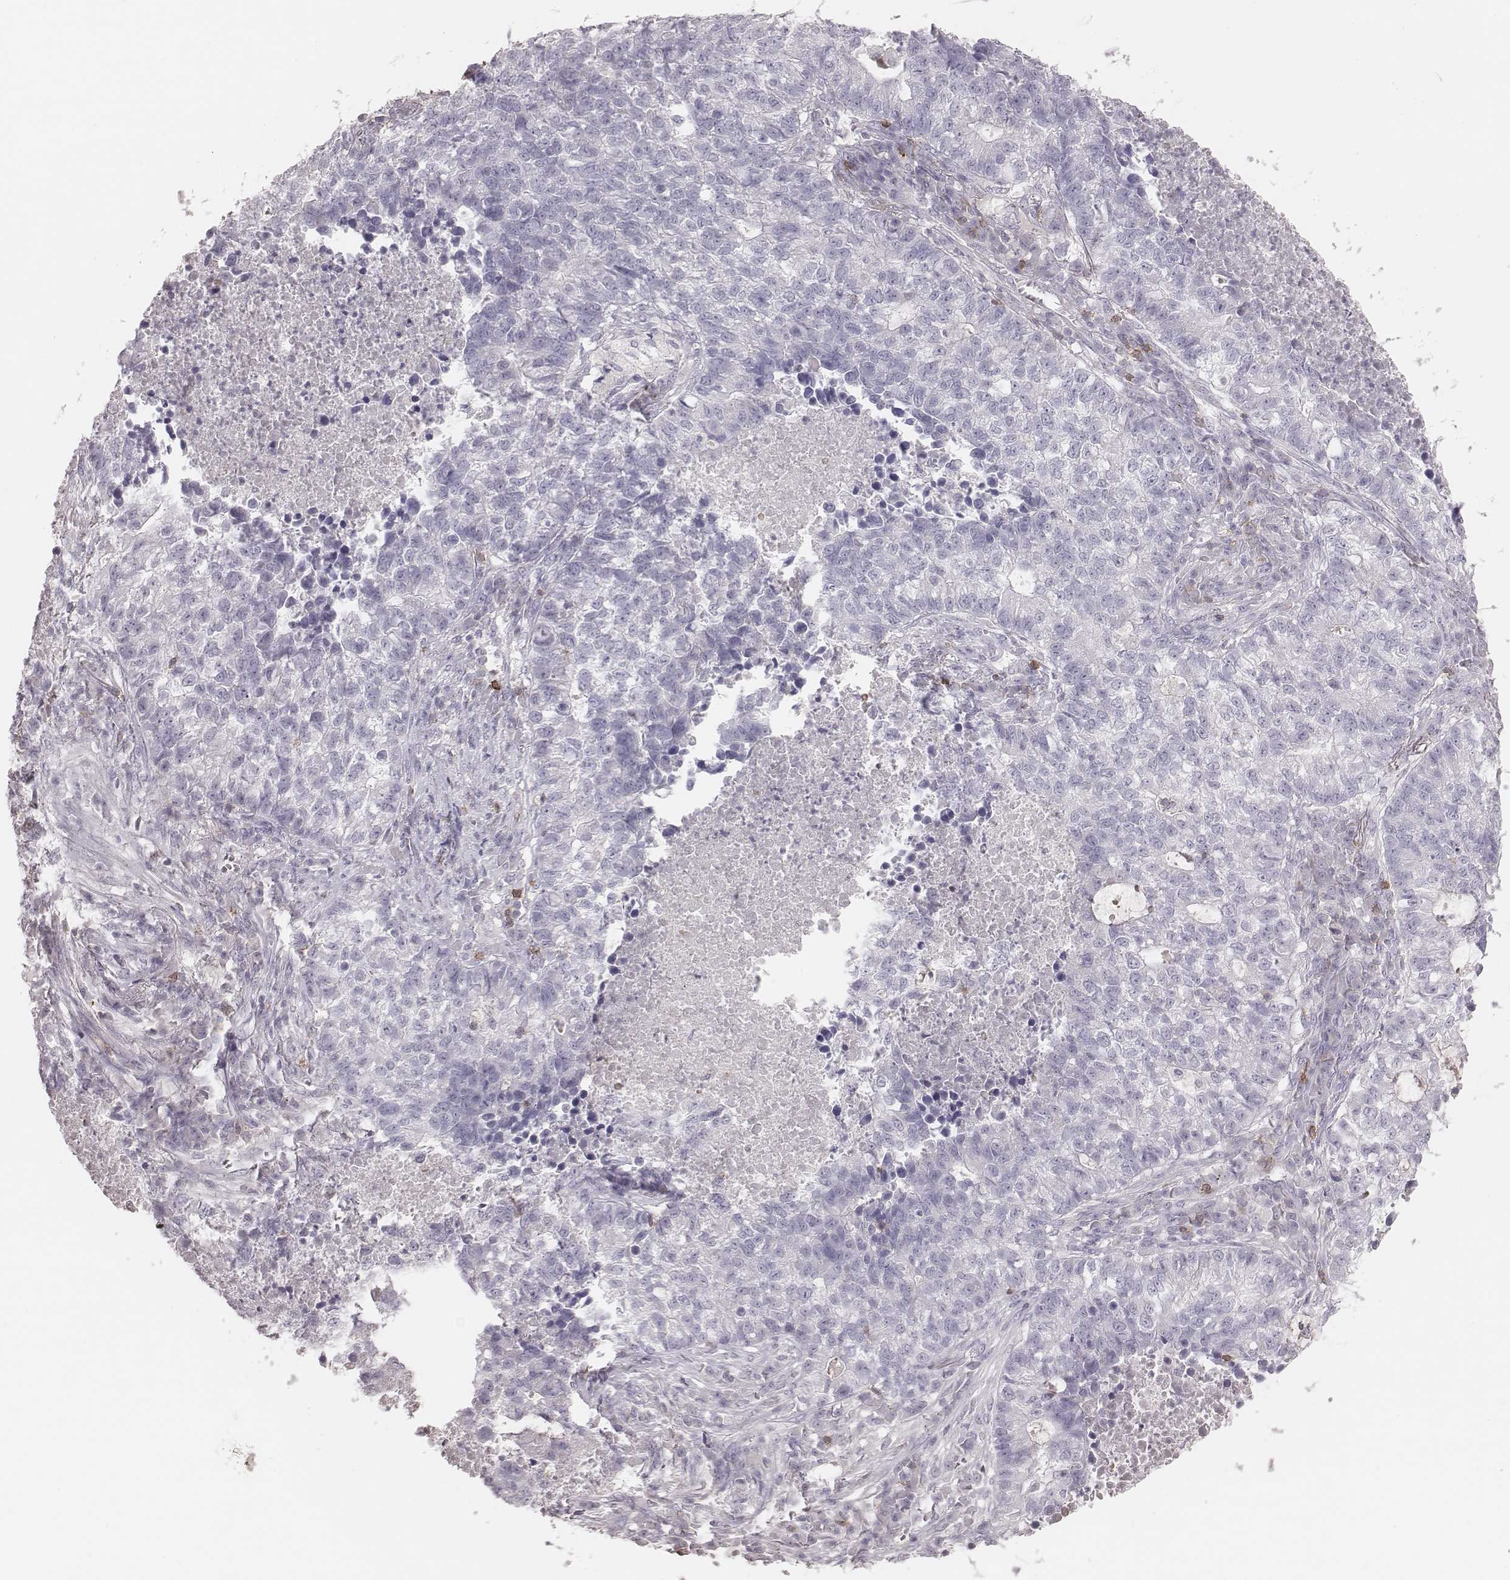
{"staining": {"intensity": "negative", "quantity": "none", "location": "none"}, "tissue": "lung cancer", "cell_type": "Tumor cells", "image_type": "cancer", "snomed": [{"axis": "morphology", "description": "Adenocarcinoma, NOS"}, {"axis": "topography", "description": "Lung"}], "caption": "High power microscopy micrograph of an immunohistochemistry micrograph of adenocarcinoma (lung), revealing no significant staining in tumor cells.", "gene": "PDCD1", "patient": {"sex": "male", "age": 57}}